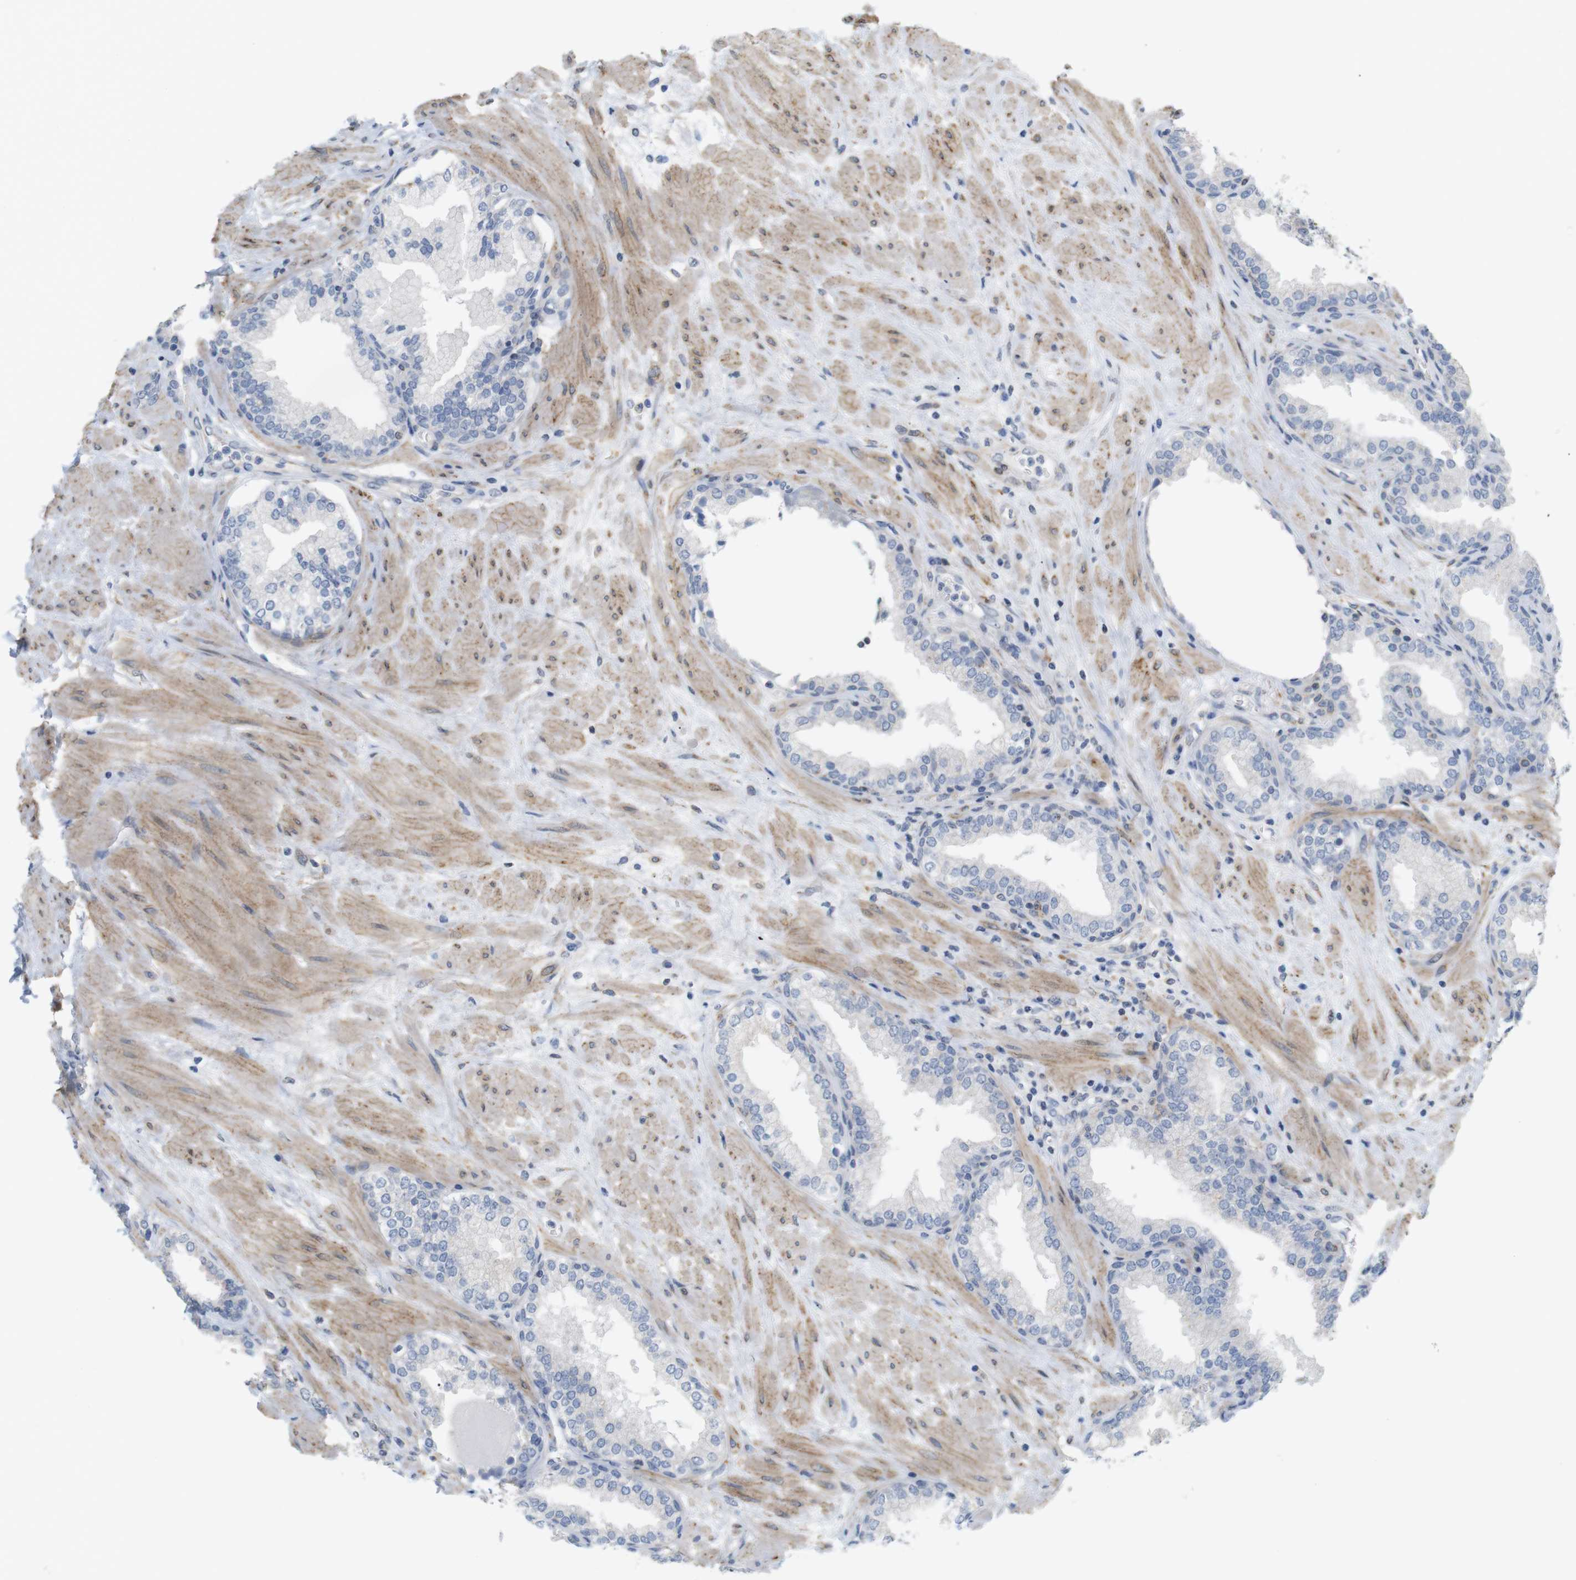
{"staining": {"intensity": "negative", "quantity": "none", "location": "none"}, "tissue": "prostate", "cell_type": "Glandular cells", "image_type": "normal", "snomed": [{"axis": "morphology", "description": "Normal tissue, NOS"}, {"axis": "topography", "description": "Prostate"}], "caption": "Immunohistochemistry (IHC) photomicrograph of unremarkable human prostate stained for a protein (brown), which demonstrates no expression in glandular cells. (Brightfield microscopy of DAB immunohistochemistry (IHC) at high magnification).", "gene": "ITPR1", "patient": {"sex": "male", "age": 51}}